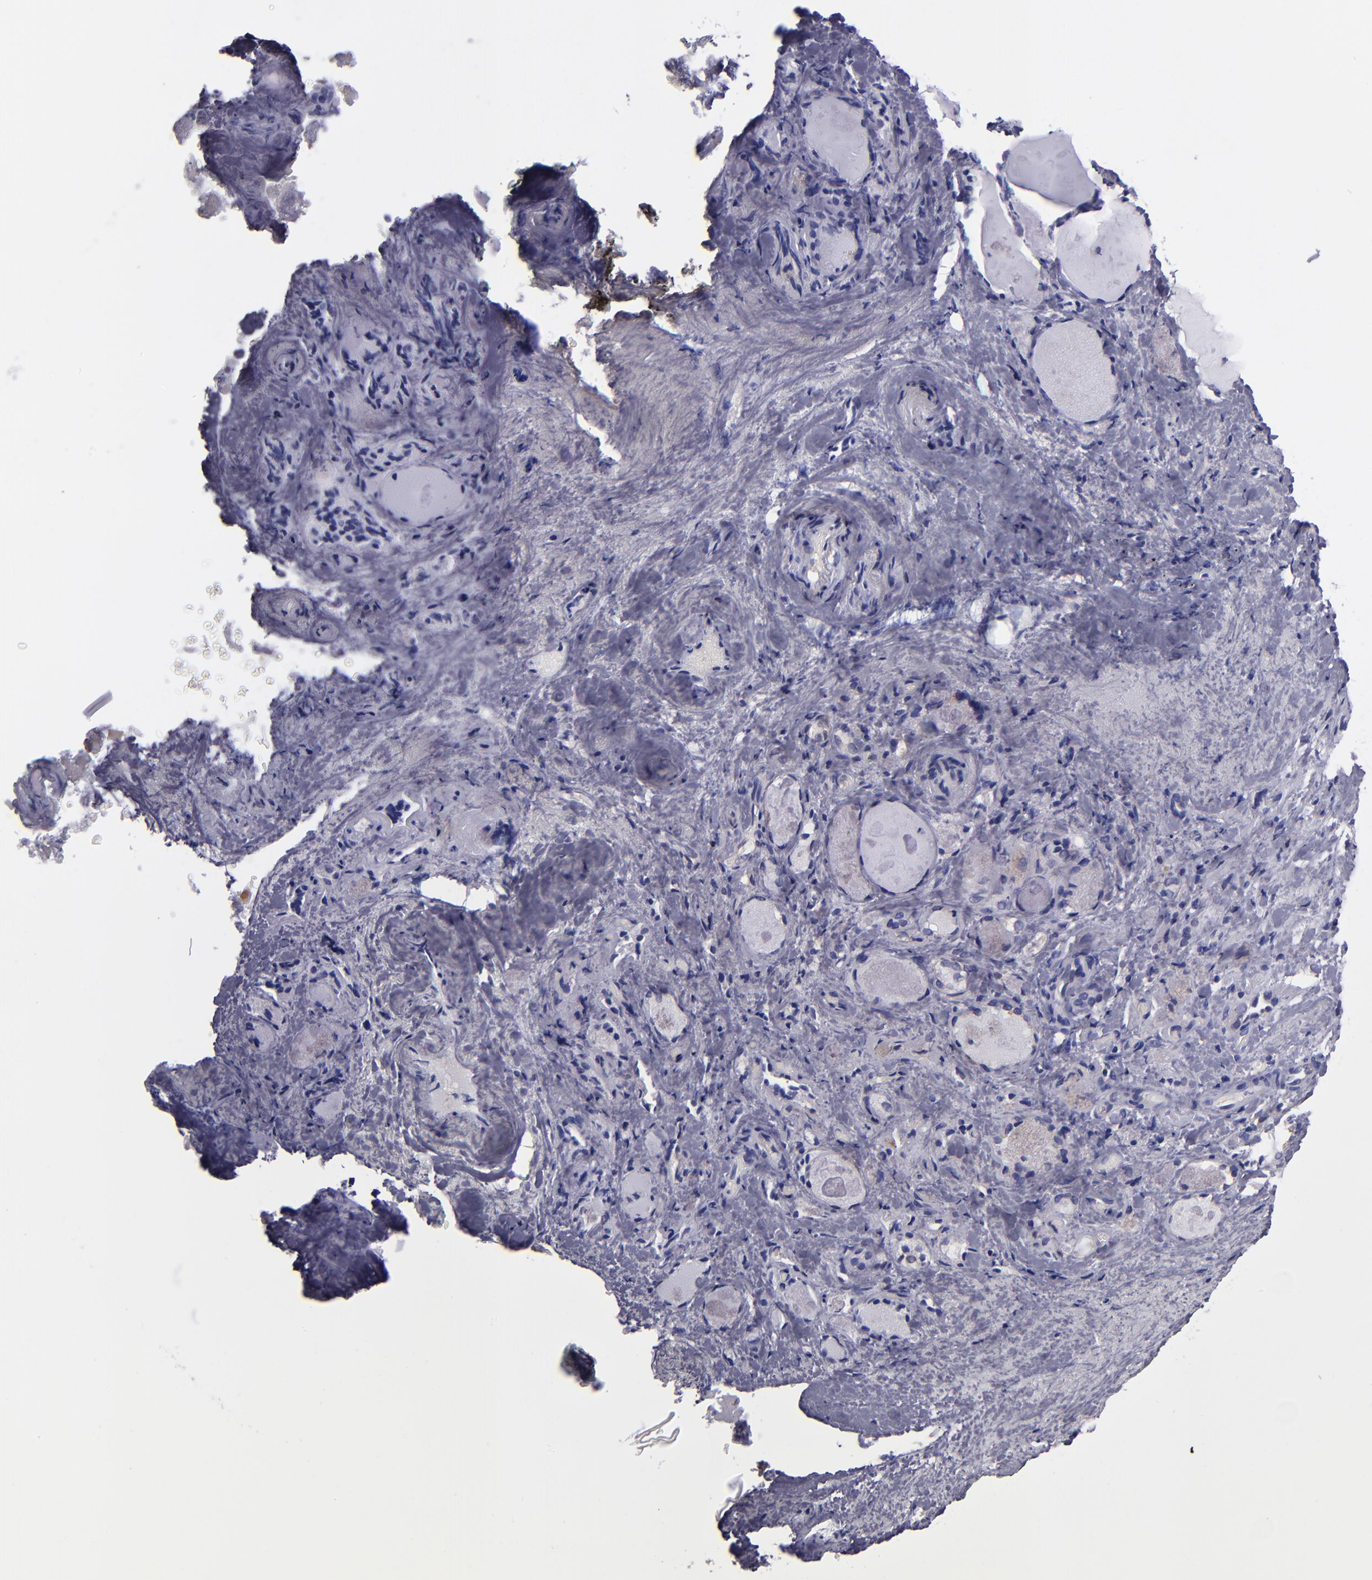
{"staining": {"intensity": "weak", "quantity": "25%-75%", "location": "cytoplasmic/membranous"}, "tissue": "thyroid gland", "cell_type": "Glandular cells", "image_type": "normal", "snomed": [{"axis": "morphology", "description": "Normal tissue, NOS"}, {"axis": "topography", "description": "Thyroid gland"}], "caption": "Immunohistochemical staining of benign thyroid gland displays weak cytoplasmic/membranous protein staining in approximately 25%-75% of glandular cells.", "gene": "CARS1", "patient": {"sex": "female", "age": 75}}